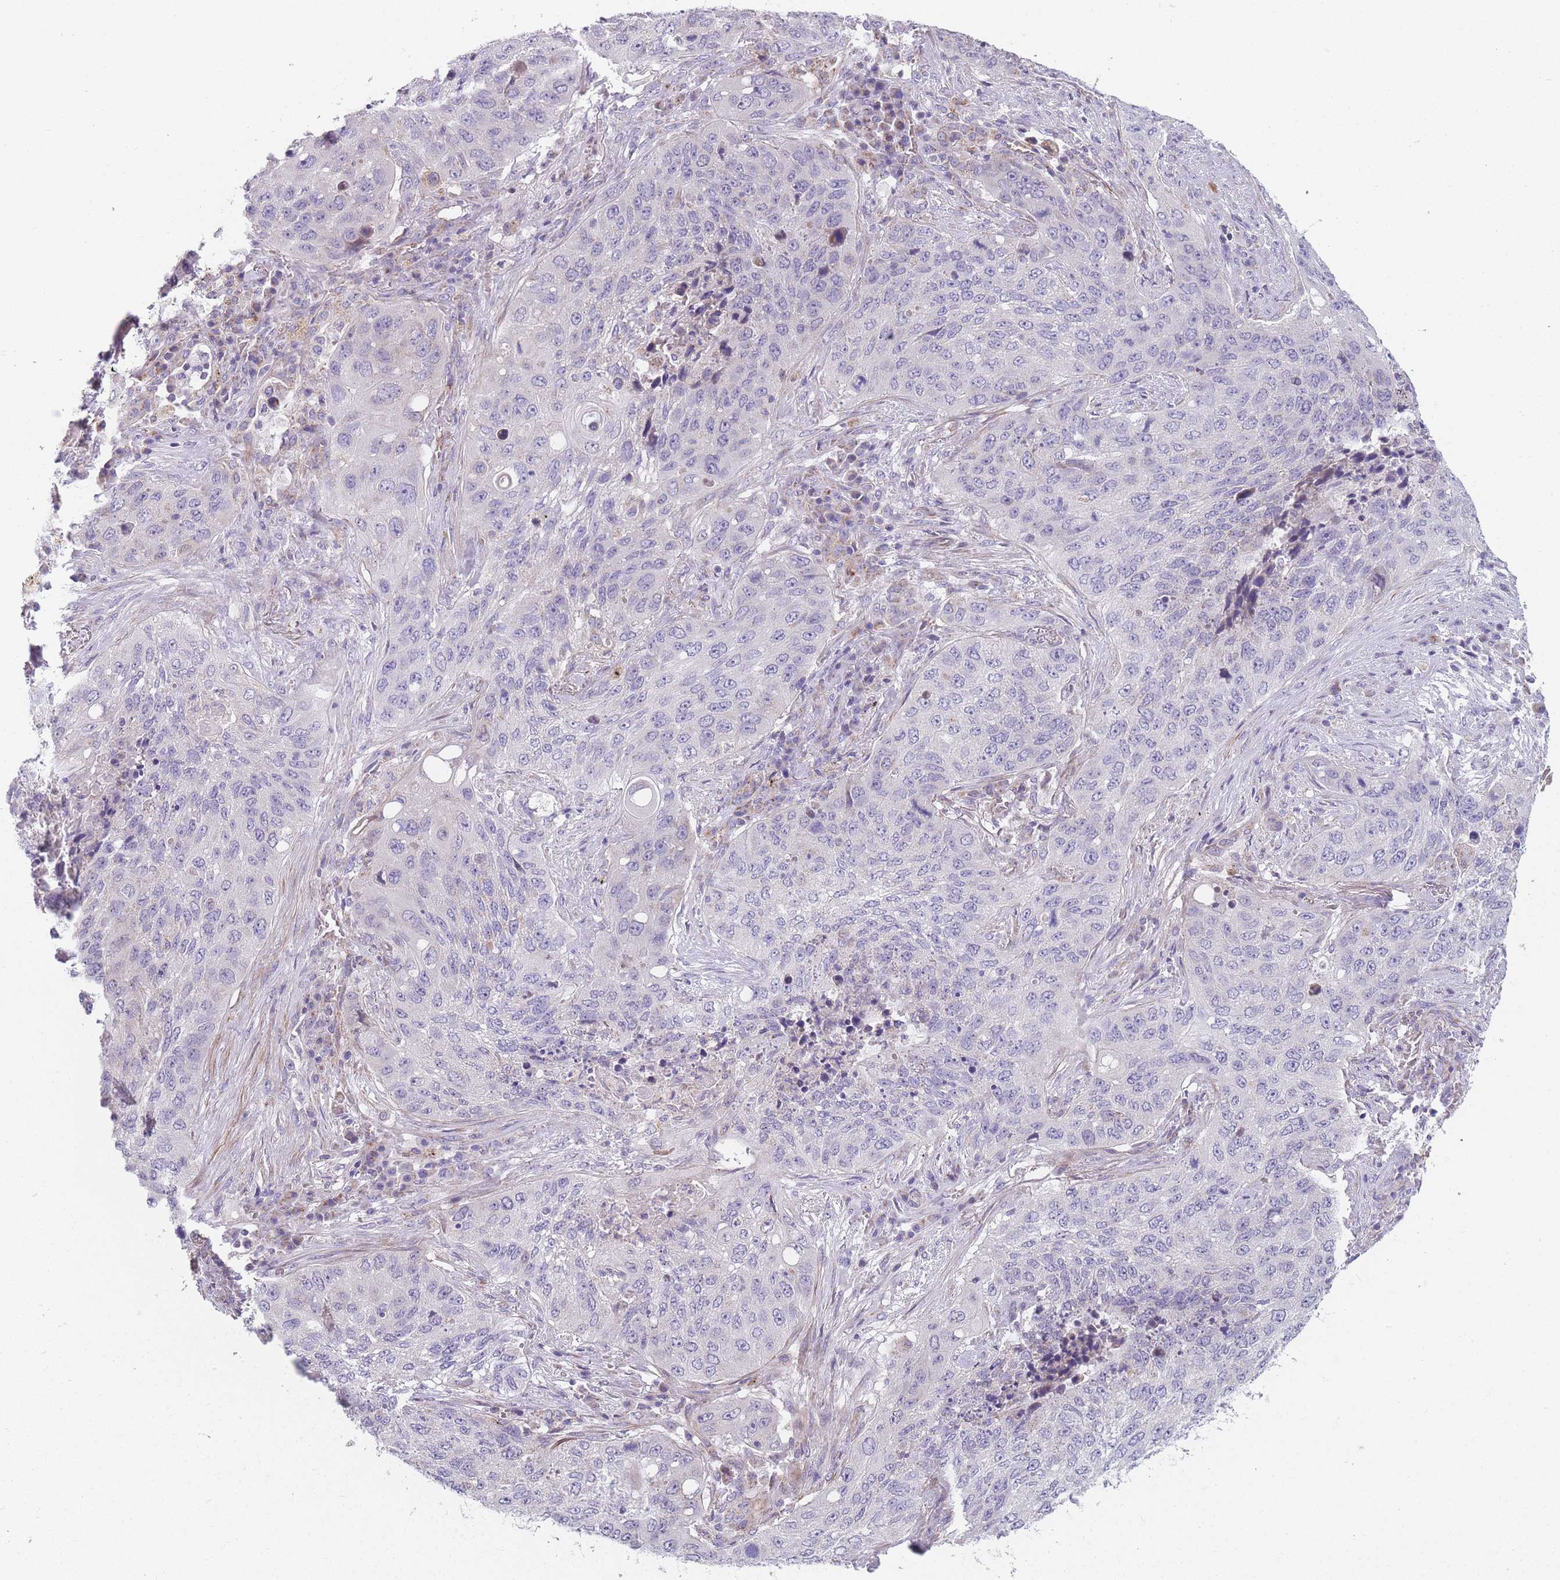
{"staining": {"intensity": "negative", "quantity": "none", "location": "none"}, "tissue": "lung cancer", "cell_type": "Tumor cells", "image_type": "cancer", "snomed": [{"axis": "morphology", "description": "Squamous cell carcinoma, NOS"}, {"axis": "topography", "description": "Lung"}], "caption": "IHC of squamous cell carcinoma (lung) reveals no staining in tumor cells.", "gene": "SMPD4", "patient": {"sex": "female", "age": 63}}